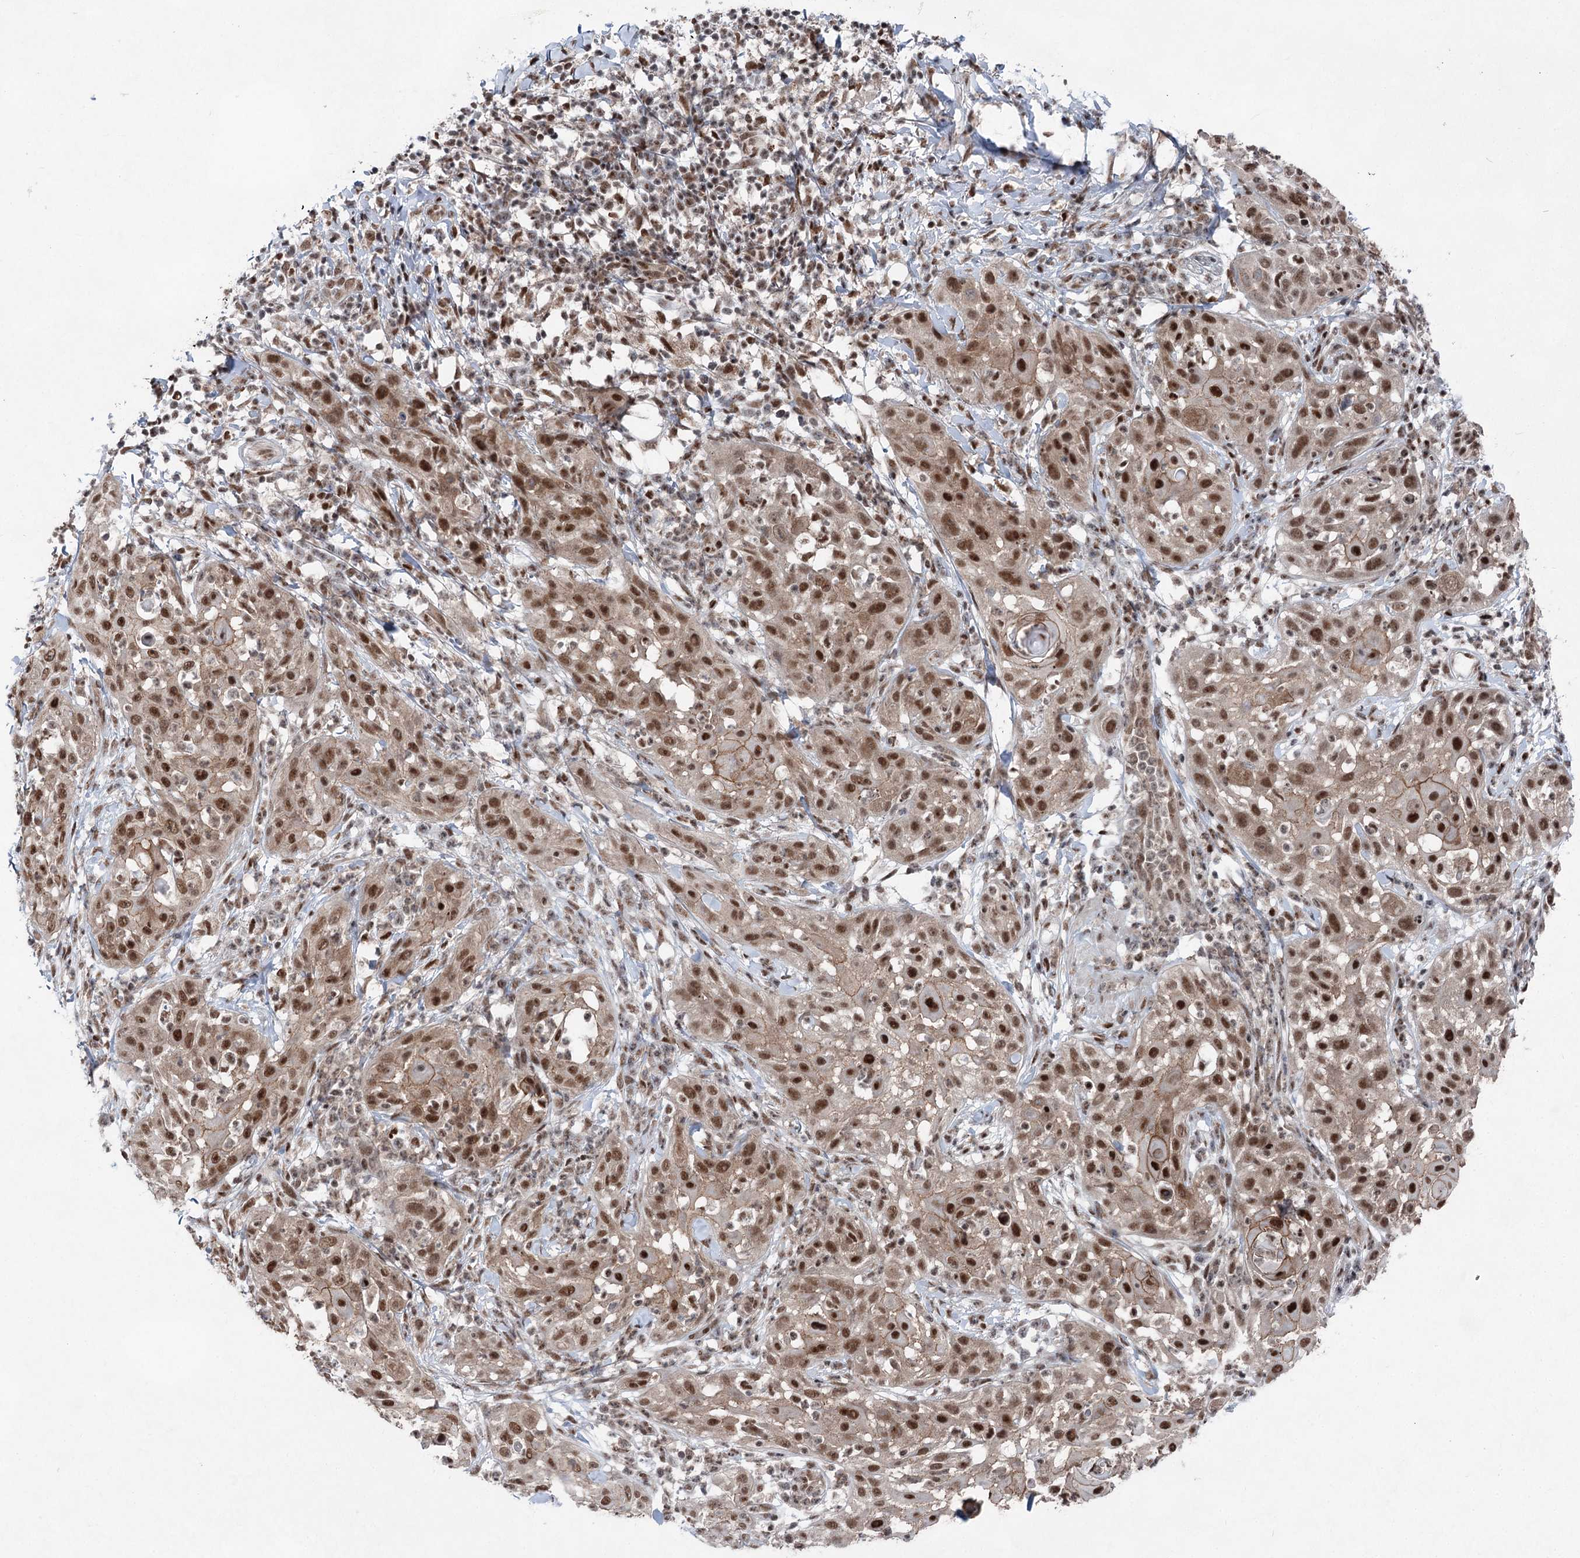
{"staining": {"intensity": "moderate", "quantity": ">75%", "location": "cytoplasmic/membranous,nuclear"}, "tissue": "skin cancer", "cell_type": "Tumor cells", "image_type": "cancer", "snomed": [{"axis": "morphology", "description": "Squamous cell carcinoma, NOS"}, {"axis": "topography", "description": "Skin"}], "caption": "A micrograph of human skin cancer (squamous cell carcinoma) stained for a protein exhibits moderate cytoplasmic/membranous and nuclear brown staining in tumor cells. Nuclei are stained in blue.", "gene": "ZCCHC8", "patient": {"sex": "female", "age": 44}}